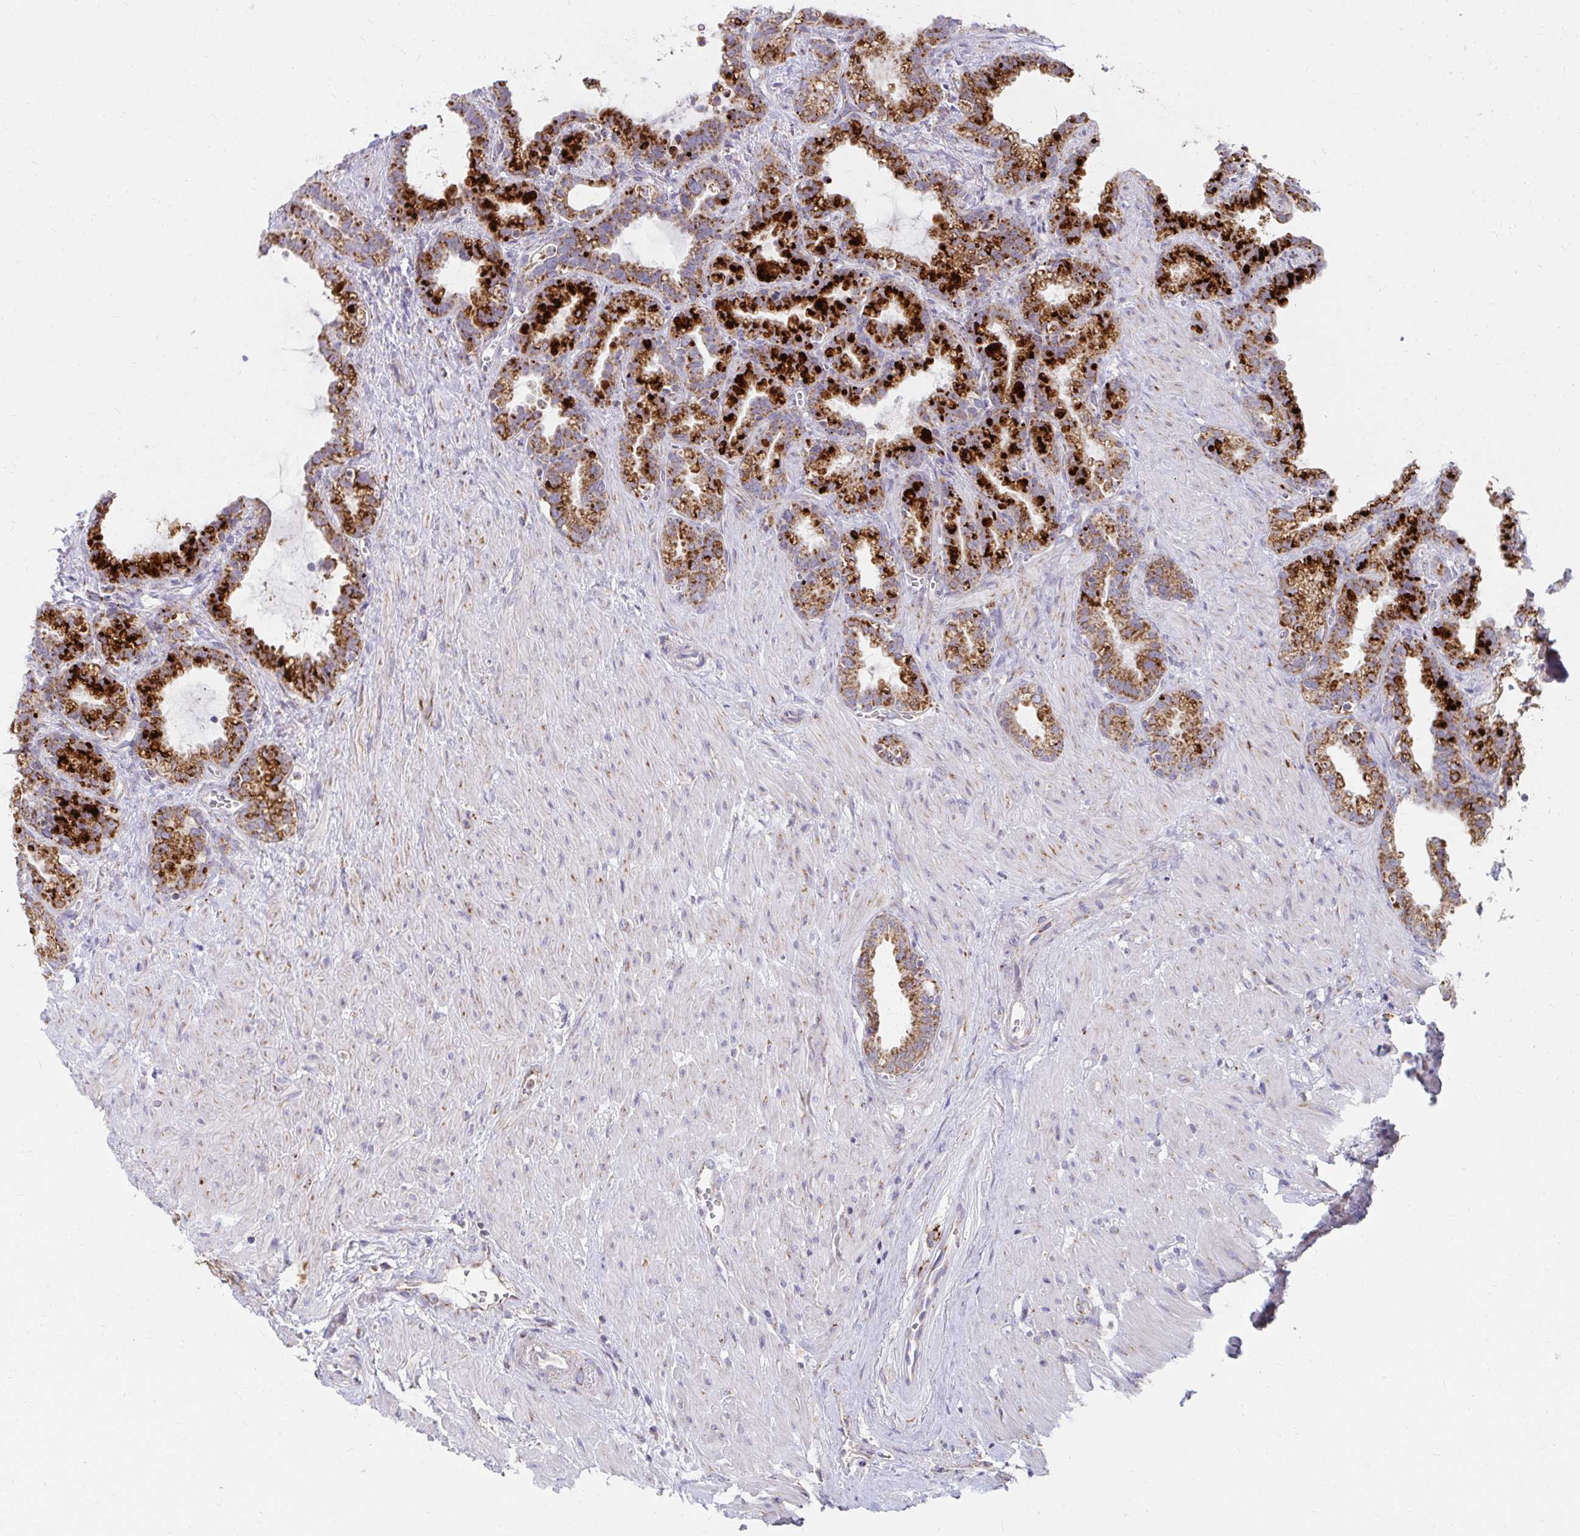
{"staining": {"intensity": "moderate", "quantity": "25%-75%", "location": "cytoplasmic/membranous"}, "tissue": "seminal vesicle", "cell_type": "Glandular cells", "image_type": "normal", "snomed": [{"axis": "morphology", "description": "Normal tissue, NOS"}, {"axis": "topography", "description": "Seminal veicle"}], "caption": "Approximately 25%-75% of glandular cells in benign seminal vesicle reveal moderate cytoplasmic/membranous protein positivity as visualized by brown immunohistochemical staining.", "gene": "EXOC5", "patient": {"sex": "male", "age": 76}}